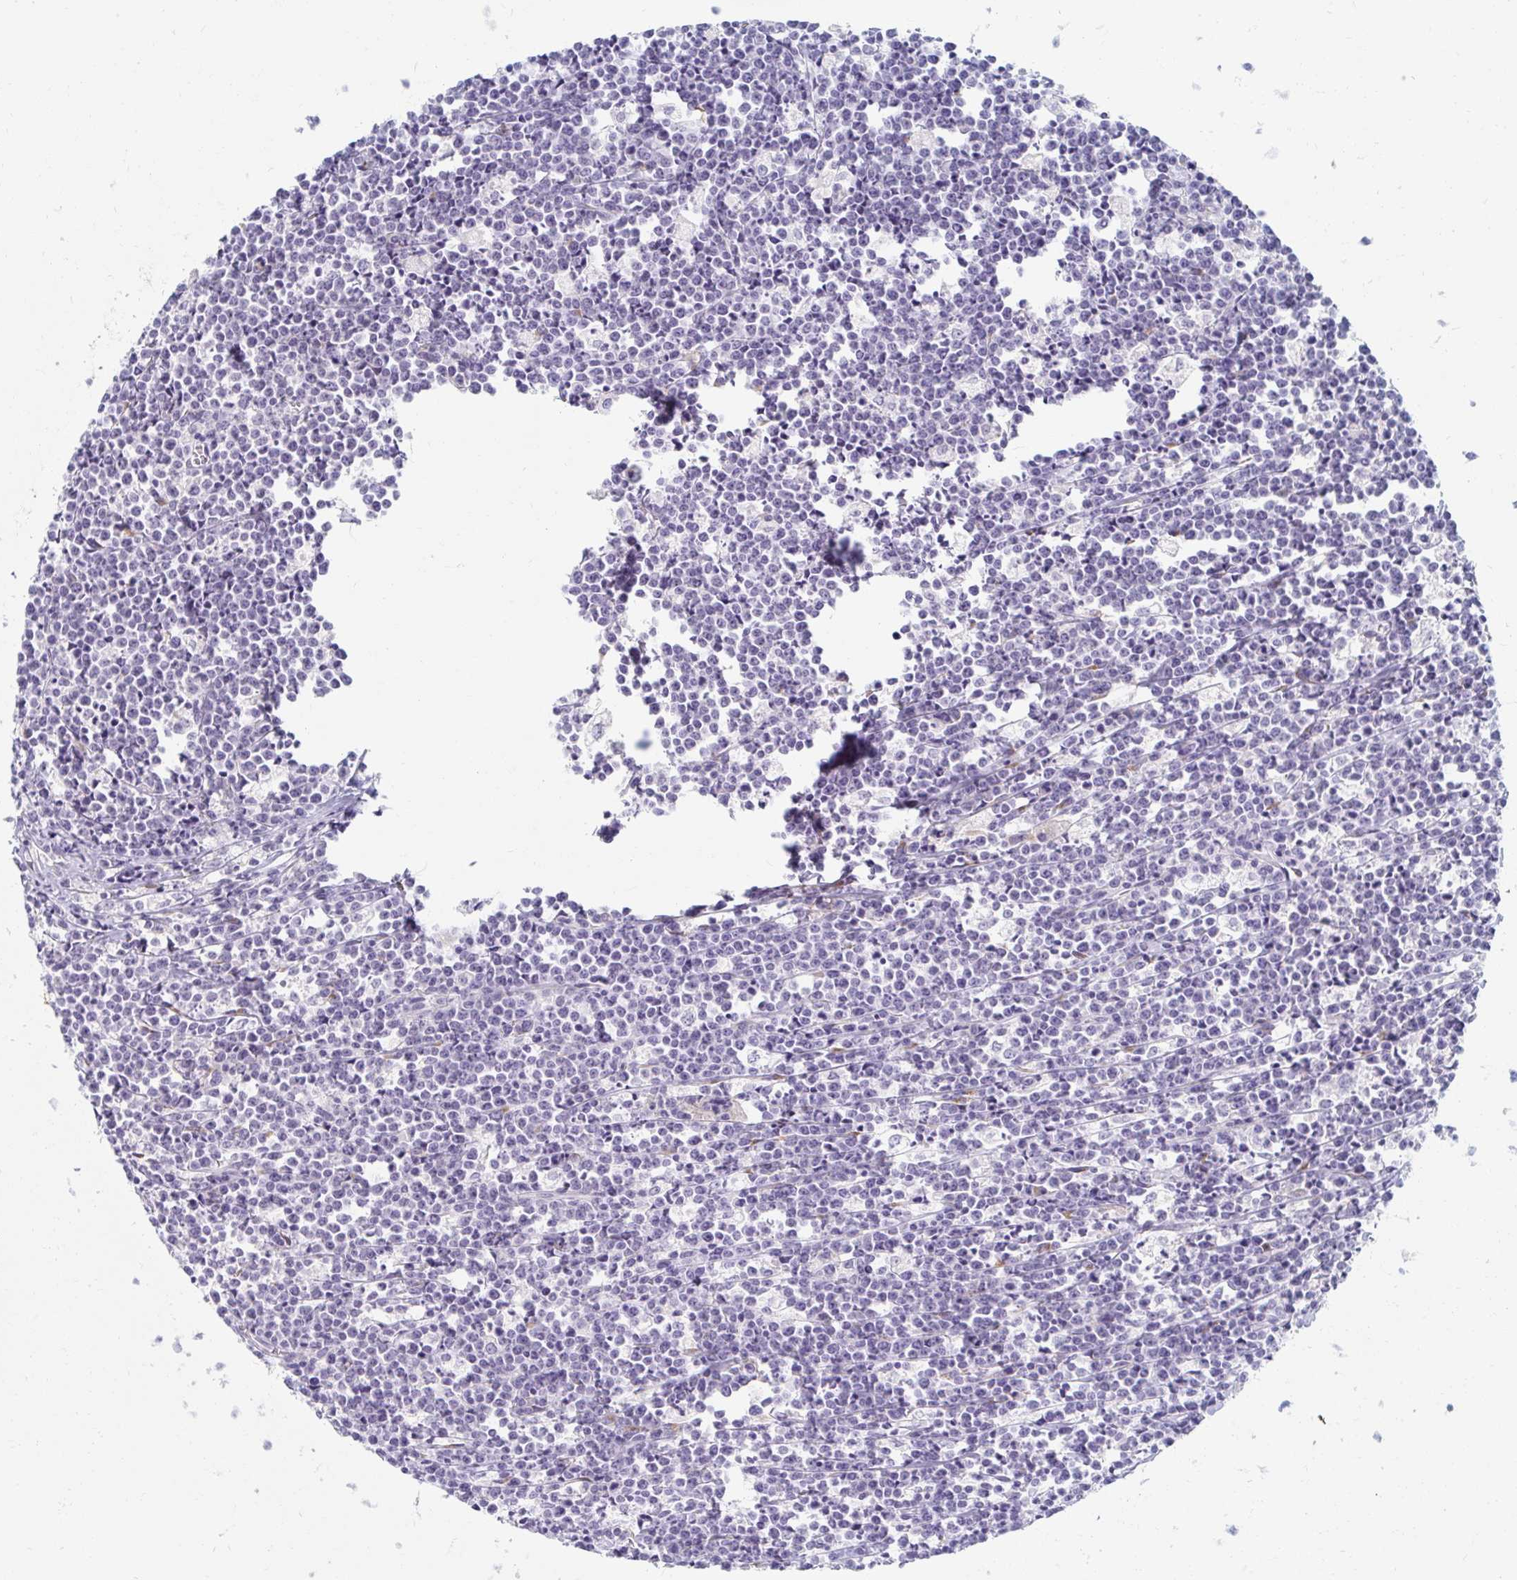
{"staining": {"intensity": "negative", "quantity": "none", "location": "none"}, "tissue": "lymphoma", "cell_type": "Tumor cells", "image_type": "cancer", "snomed": [{"axis": "morphology", "description": "Malignant lymphoma, non-Hodgkin's type, High grade"}, {"axis": "topography", "description": "Small intestine"}], "caption": "Micrograph shows no protein expression in tumor cells of lymphoma tissue. Brightfield microscopy of IHC stained with DAB (brown) and hematoxylin (blue), captured at high magnification.", "gene": "MYLK2", "patient": {"sex": "female", "age": 56}}